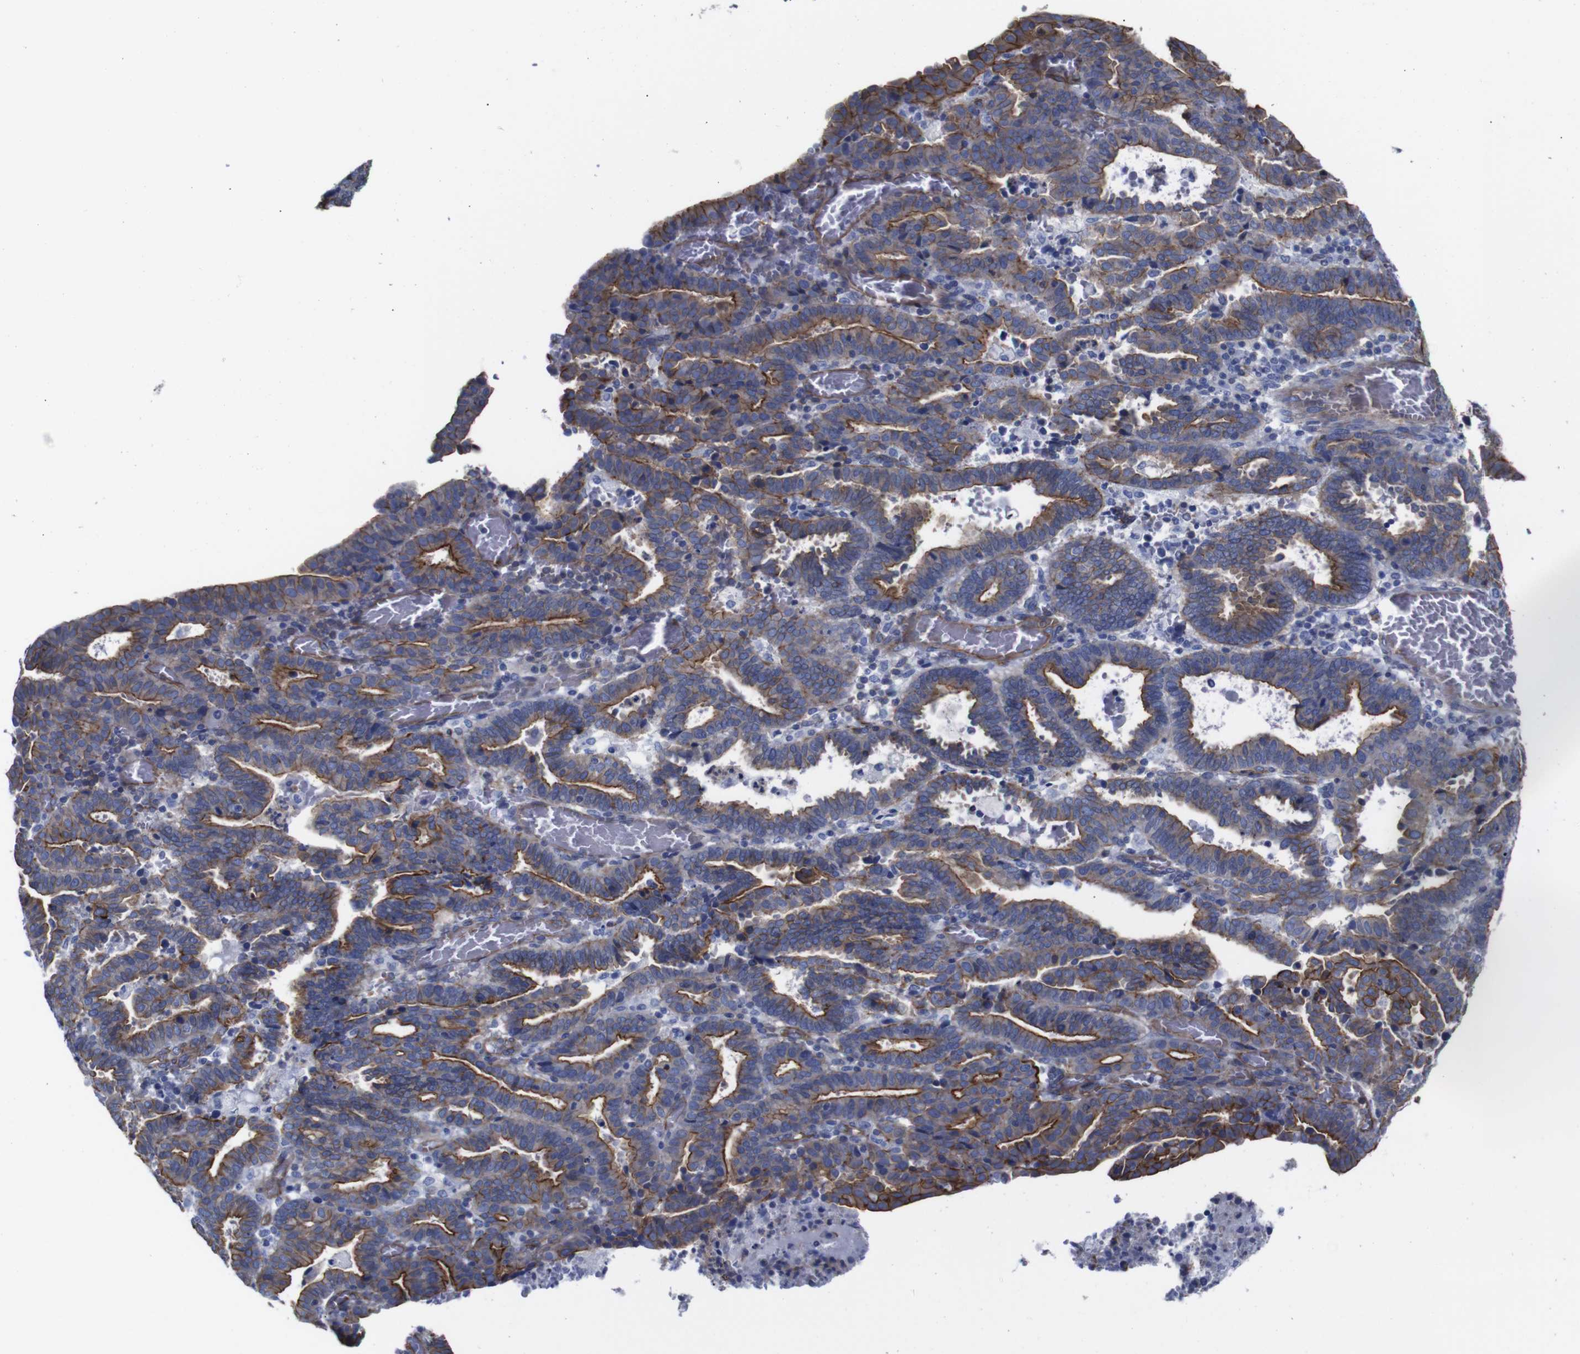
{"staining": {"intensity": "moderate", "quantity": ">75%", "location": "cytoplasmic/membranous"}, "tissue": "endometrial cancer", "cell_type": "Tumor cells", "image_type": "cancer", "snomed": [{"axis": "morphology", "description": "Adenocarcinoma, NOS"}, {"axis": "topography", "description": "Uterus"}], "caption": "Protein expression analysis of human endometrial adenocarcinoma reveals moderate cytoplasmic/membranous expression in approximately >75% of tumor cells.", "gene": "SPTBN1", "patient": {"sex": "female", "age": 83}}